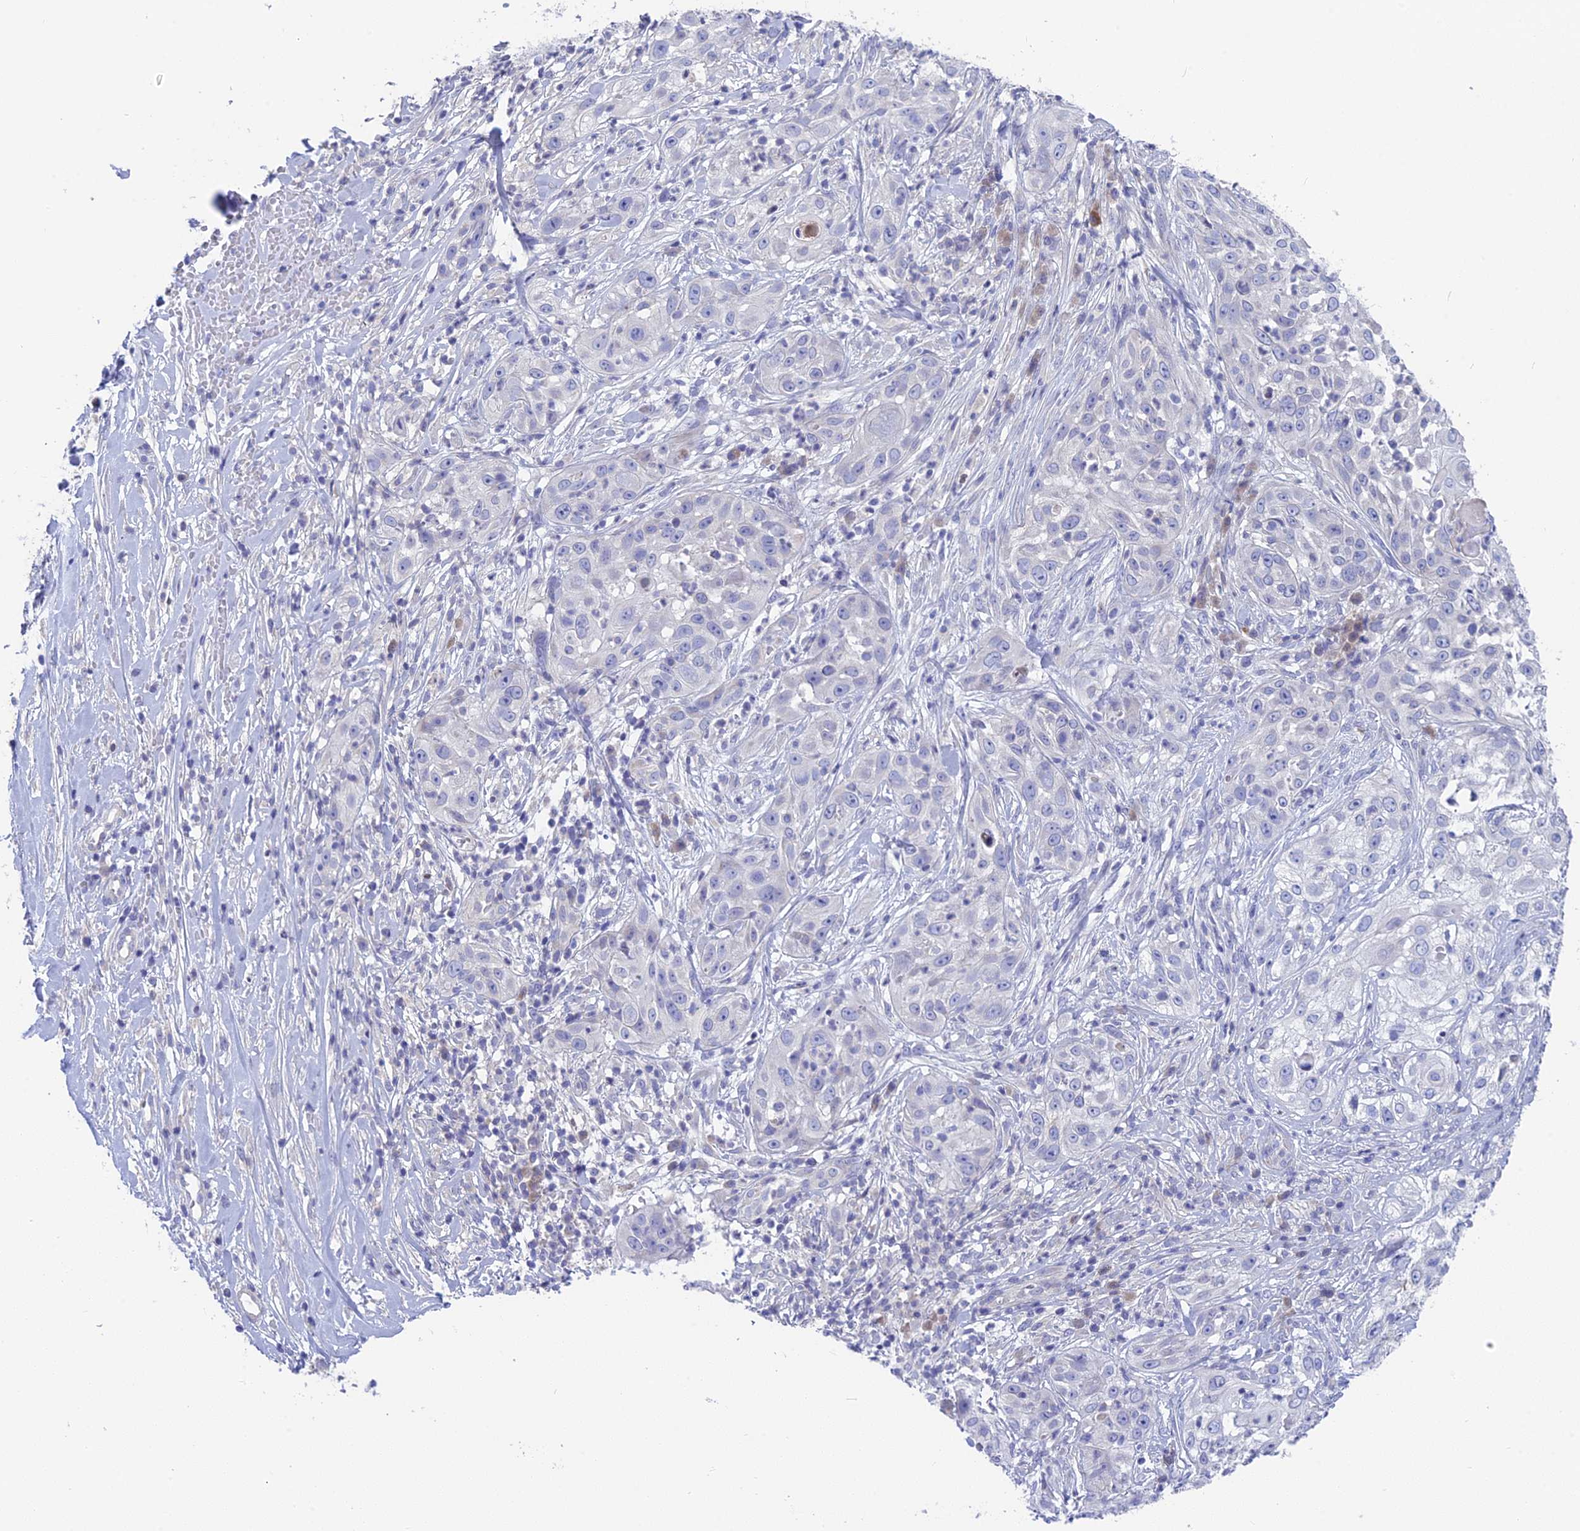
{"staining": {"intensity": "negative", "quantity": "none", "location": "none"}, "tissue": "skin cancer", "cell_type": "Tumor cells", "image_type": "cancer", "snomed": [{"axis": "morphology", "description": "Squamous cell carcinoma, NOS"}, {"axis": "topography", "description": "Skin"}], "caption": "Immunohistochemical staining of skin cancer (squamous cell carcinoma) reveals no significant positivity in tumor cells. Nuclei are stained in blue.", "gene": "SNTN", "patient": {"sex": "female", "age": 44}}